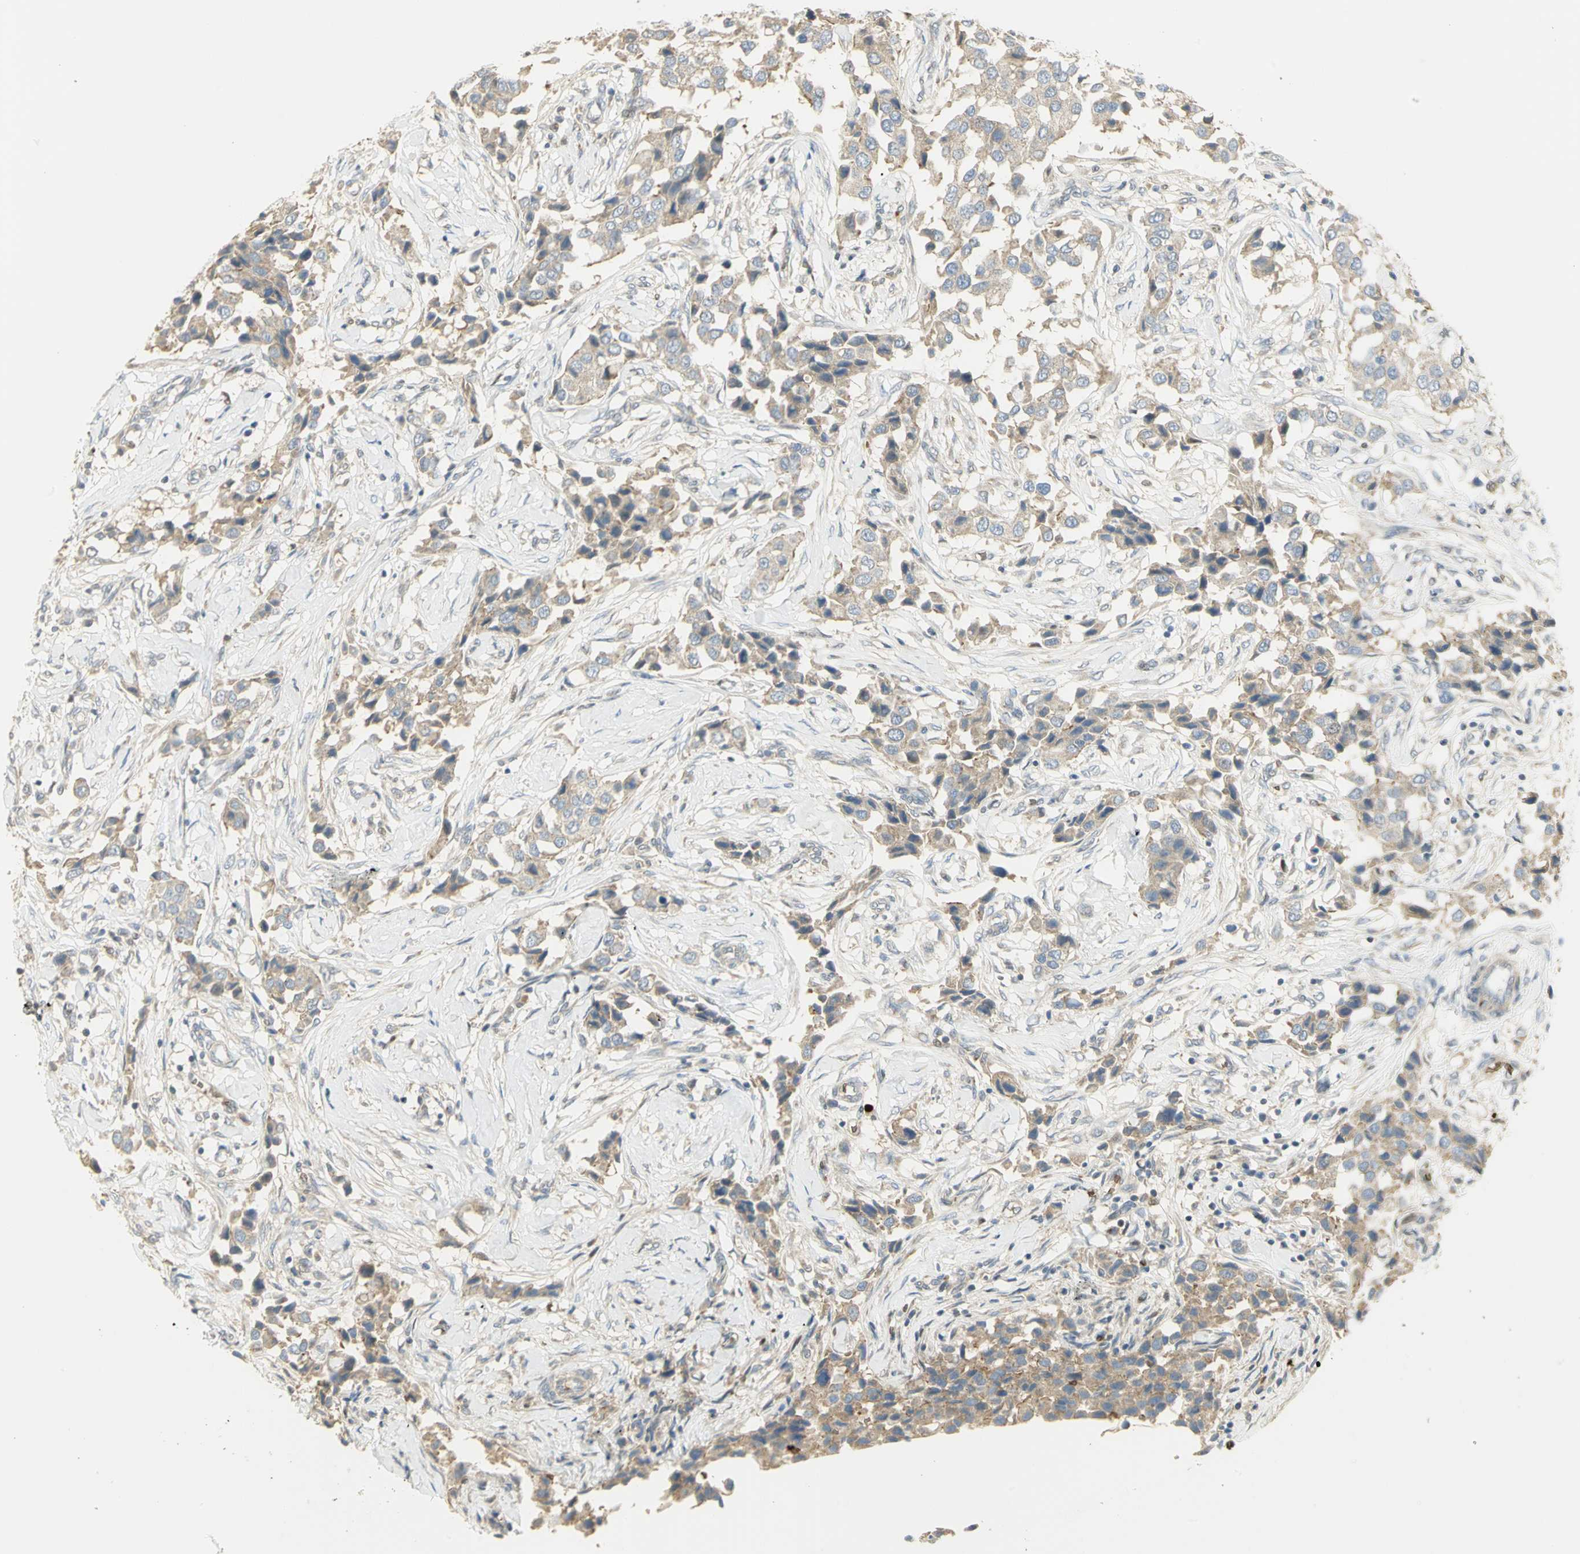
{"staining": {"intensity": "moderate", "quantity": ">75%", "location": "cytoplasmic/membranous"}, "tissue": "breast cancer", "cell_type": "Tumor cells", "image_type": "cancer", "snomed": [{"axis": "morphology", "description": "Duct carcinoma"}, {"axis": "topography", "description": "Breast"}], "caption": "Approximately >75% of tumor cells in human breast cancer reveal moderate cytoplasmic/membranous protein staining as visualized by brown immunohistochemical staining.", "gene": "ANK1", "patient": {"sex": "female", "age": 80}}